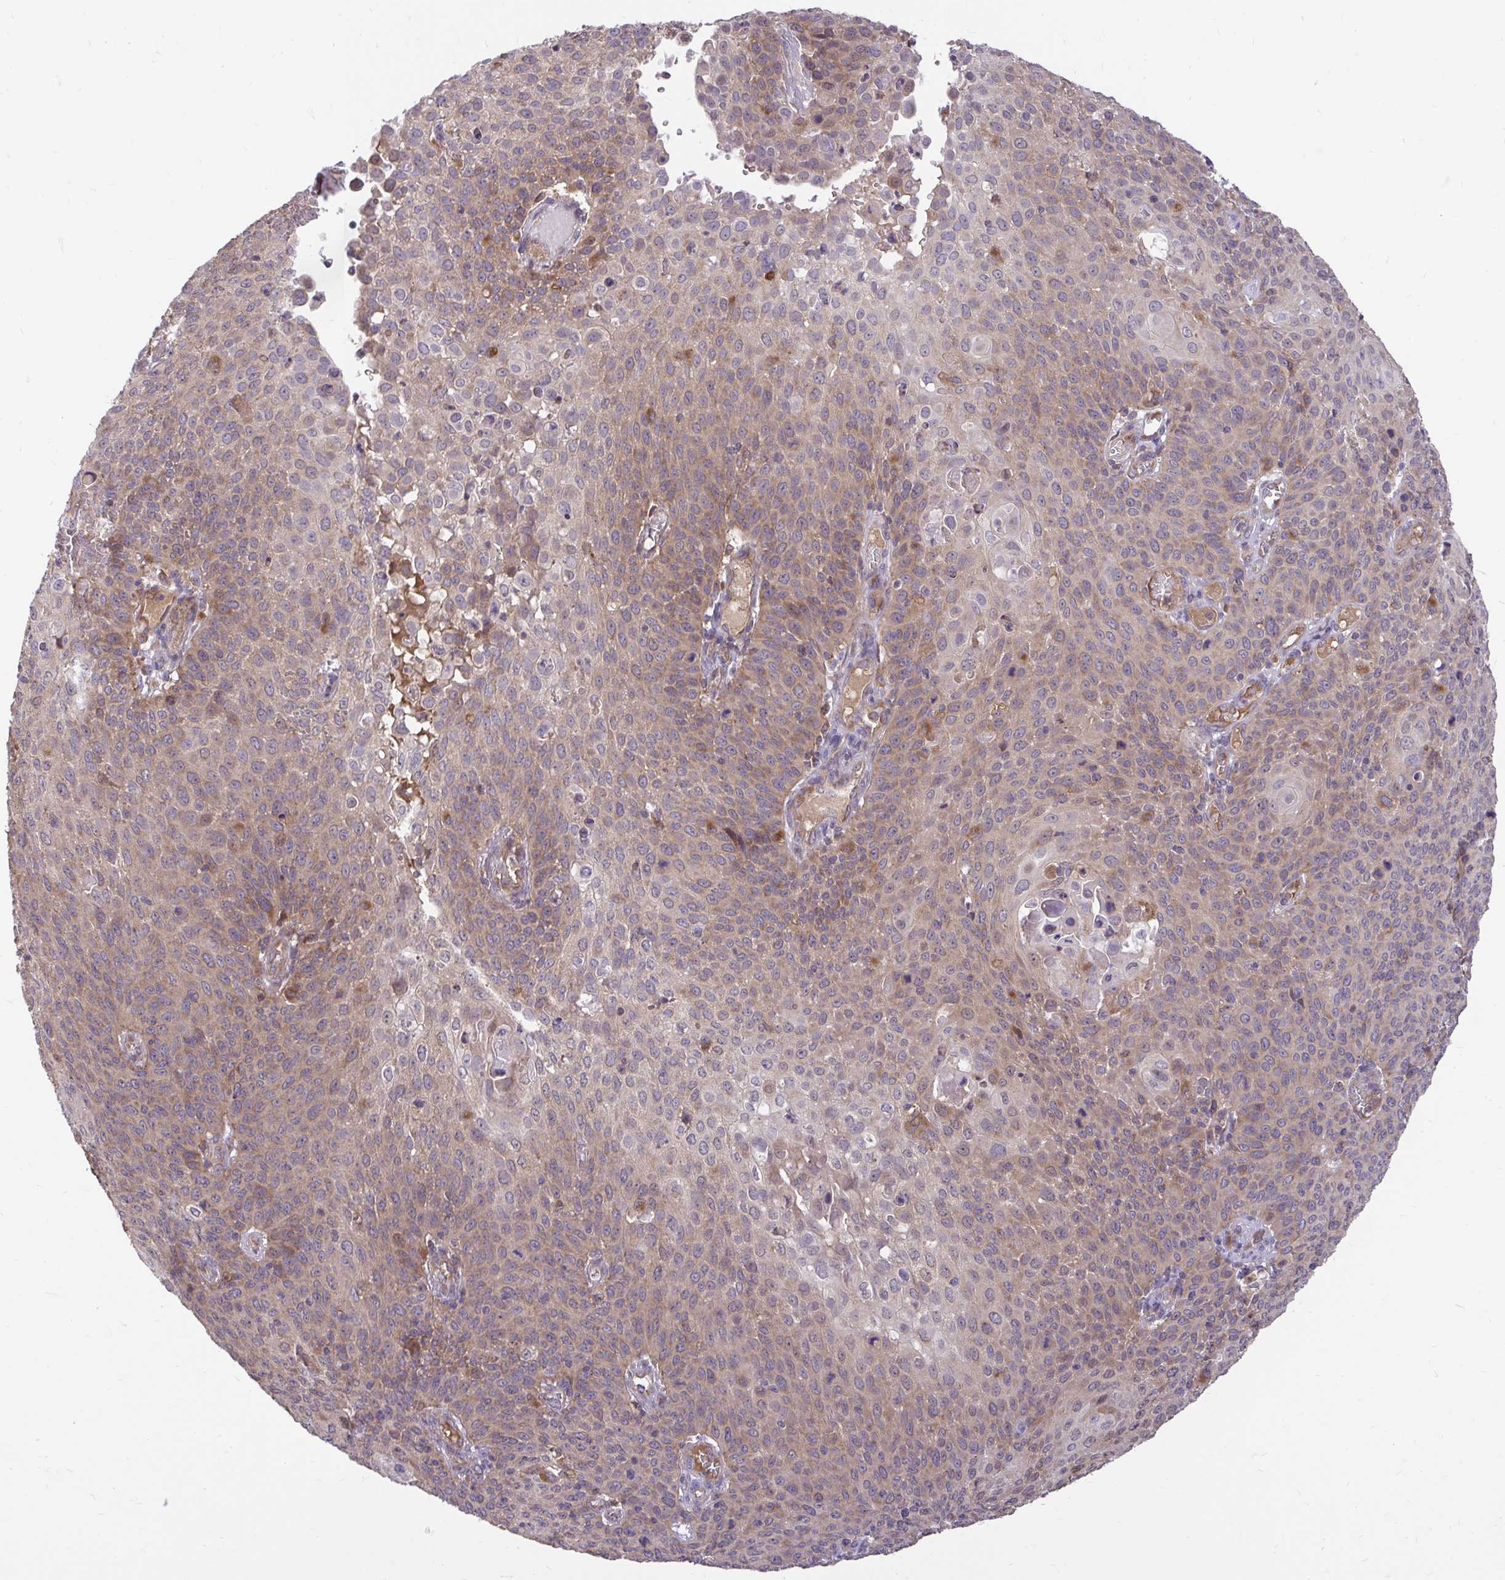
{"staining": {"intensity": "moderate", "quantity": ">75%", "location": "cytoplasmic/membranous"}, "tissue": "cervical cancer", "cell_type": "Tumor cells", "image_type": "cancer", "snomed": [{"axis": "morphology", "description": "Squamous cell carcinoma, NOS"}, {"axis": "topography", "description": "Cervix"}], "caption": "Immunohistochemical staining of squamous cell carcinoma (cervical) displays medium levels of moderate cytoplasmic/membranous protein staining in approximately >75% of tumor cells. (DAB (3,3'-diaminobenzidine) IHC with brightfield microscopy, high magnification).", "gene": "VTI1B", "patient": {"sex": "female", "age": 65}}